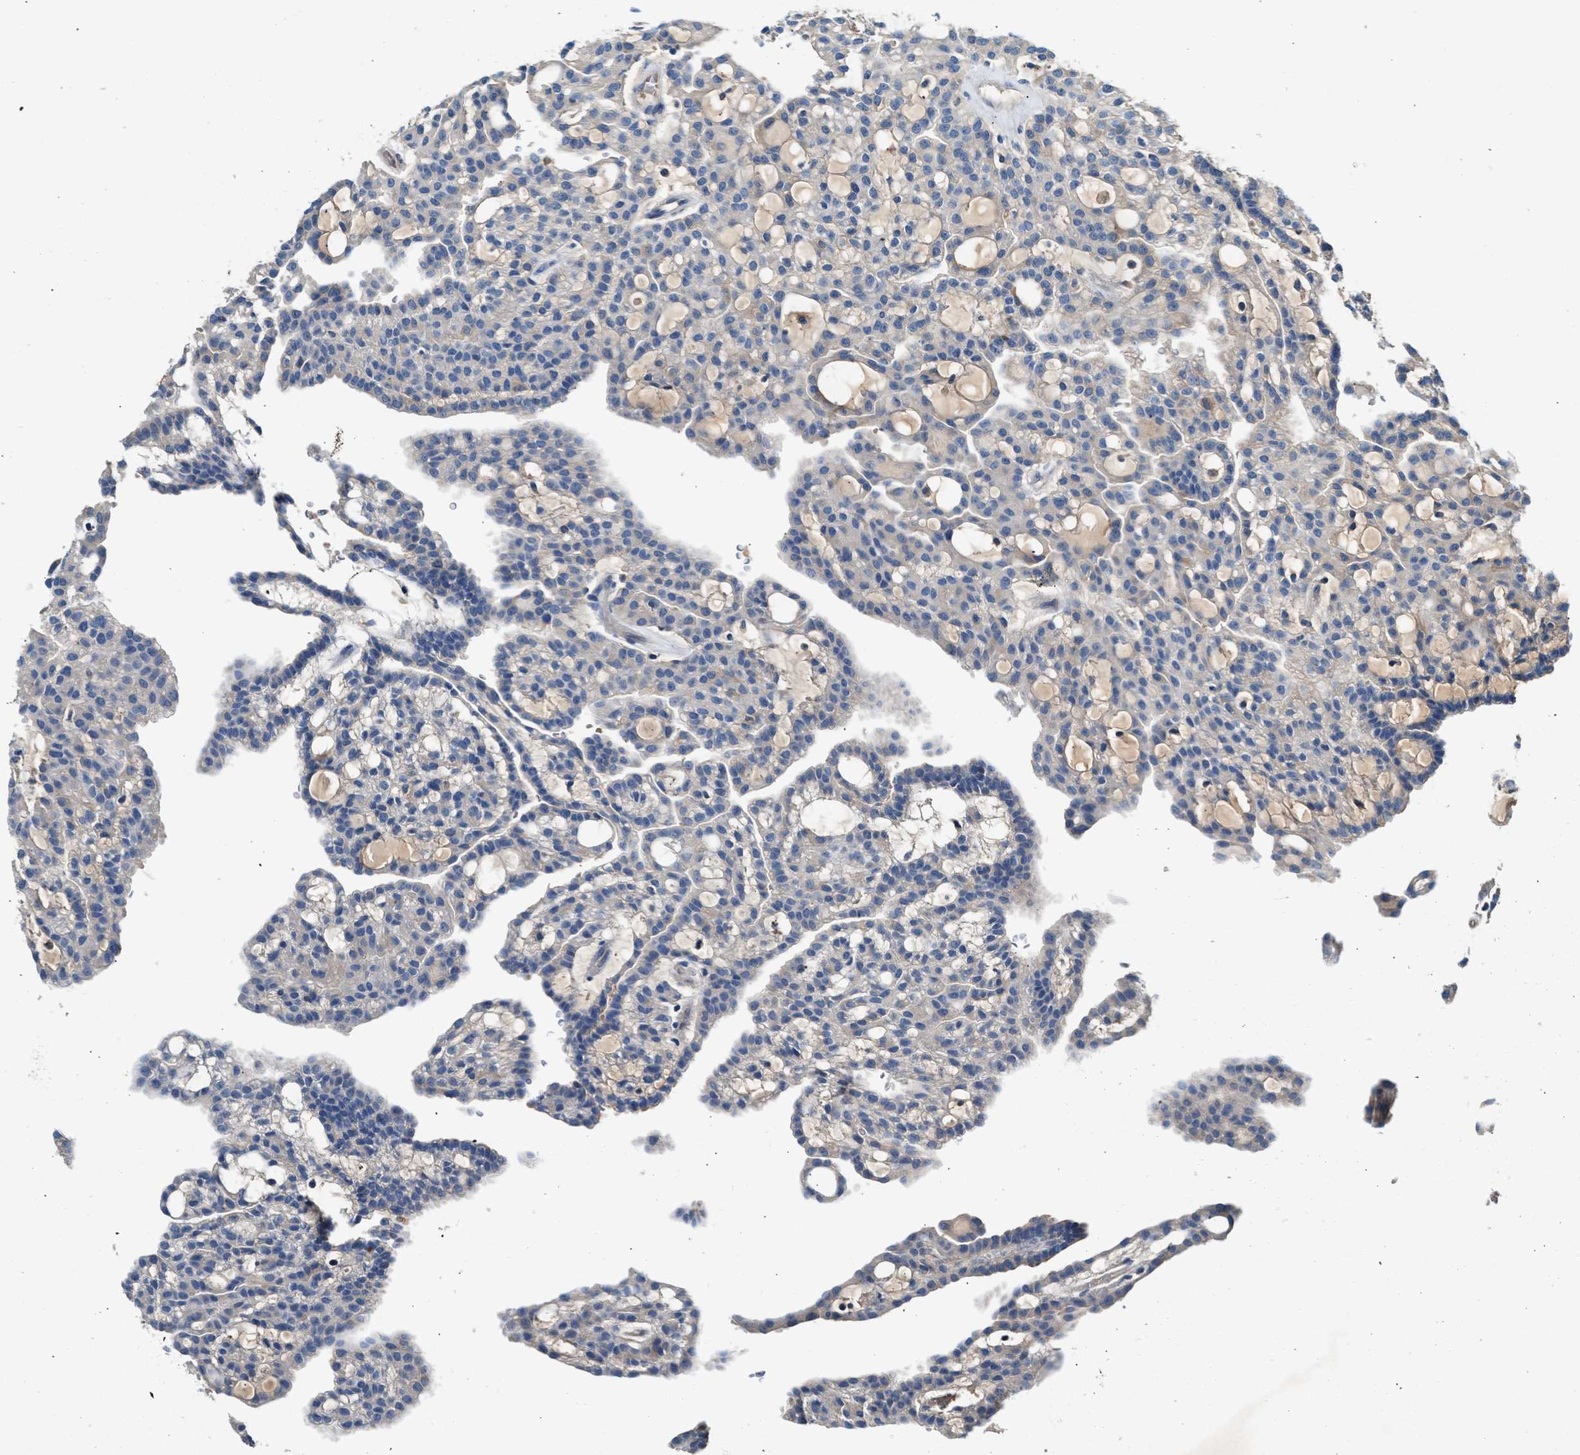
{"staining": {"intensity": "negative", "quantity": "none", "location": "none"}, "tissue": "renal cancer", "cell_type": "Tumor cells", "image_type": "cancer", "snomed": [{"axis": "morphology", "description": "Adenocarcinoma, NOS"}, {"axis": "topography", "description": "Kidney"}], "caption": "Photomicrograph shows no protein staining in tumor cells of renal cancer tissue. (Stains: DAB (3,3'-diaminobenzidine) immunohistochemistry (IHC) with hematoxylin counter stain, Microscopy: brightfield microscopy at high magnification).", "gene": "RWDD2B", "patient": {"sex": "male", "age": 63}}